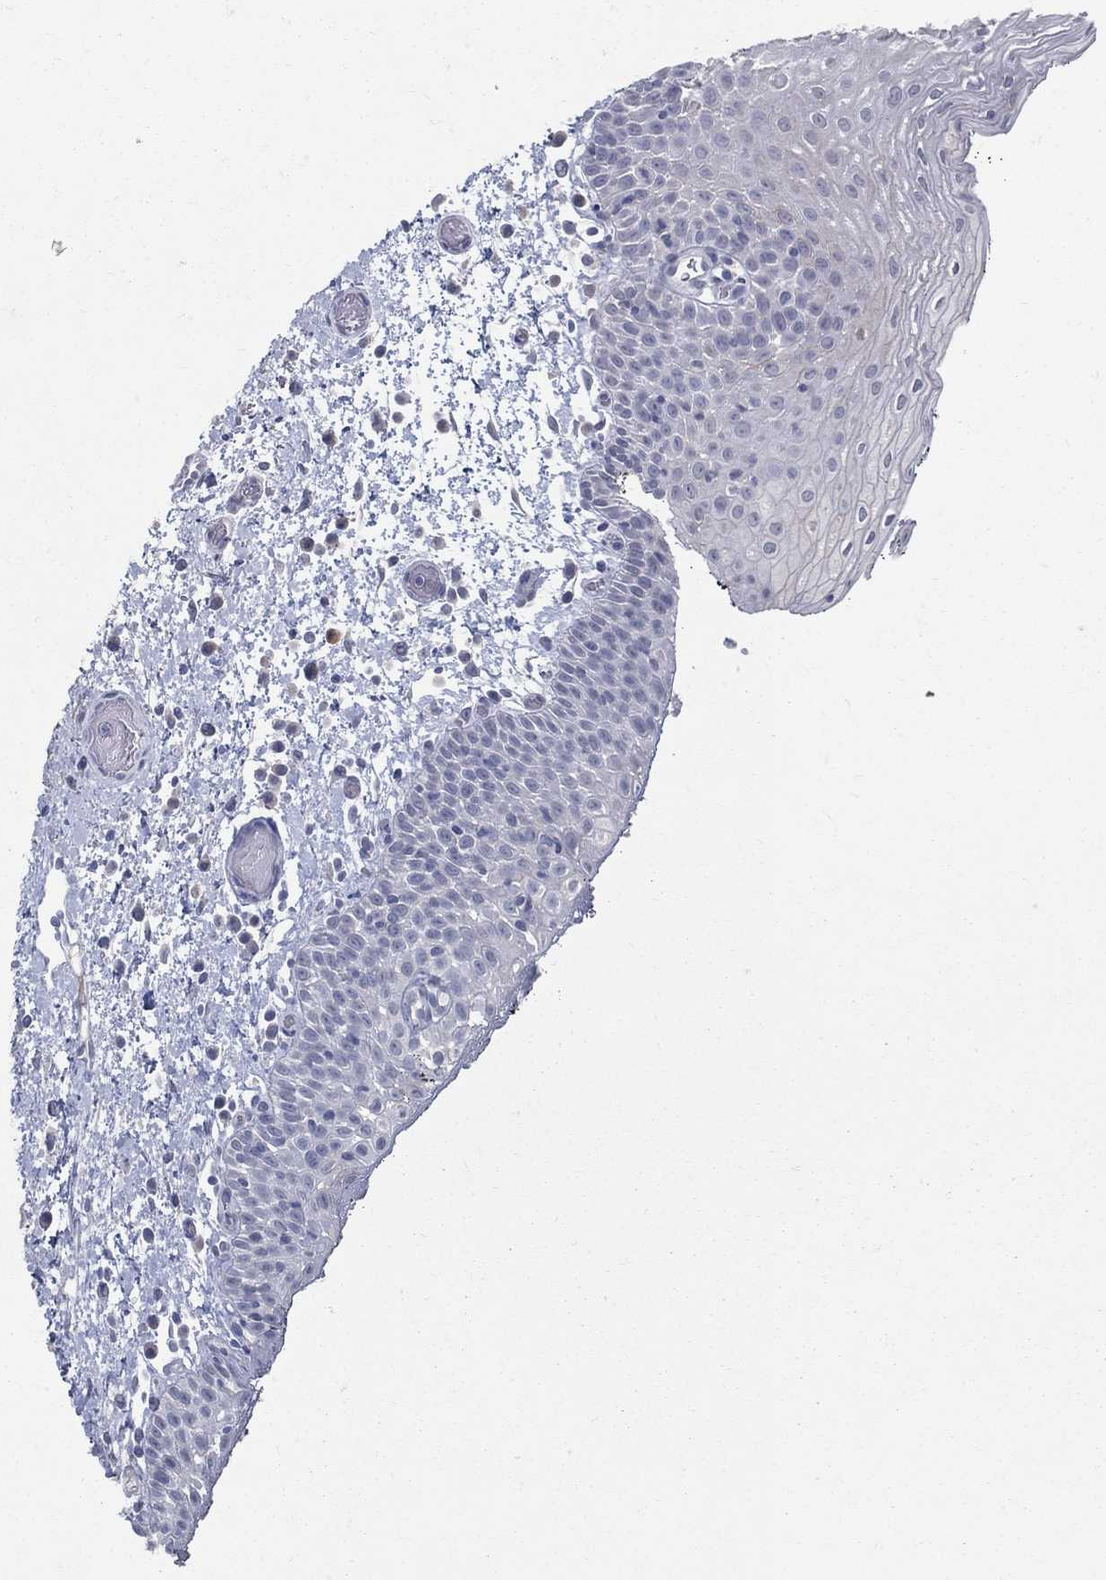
{"staining": {"intensity": "negative", "quantity": "none", "location": "none"}, "tissue": "oral mucosa", "cell_type": "Squamous epithelial cells", "image_type": "normal", "snomed": [{"axis": "morphology", "description": "Normal tissue, NOS"}, {"axis": "morphology", "description": "Squamous cell carcinoma, NOS"}, {"axis": "topography", "description": "Oral tissue"}, {"axis": "topography", "description": "Tounge, NOS"}, {"axis": "topography", "description": "Head-Neck"}], "caption": "Human oral mucosa stained for a protein using IHC exhibits no positivity in squamous epithelial cells.", "gene": "ACE2", "patient": {"sex": "female", "age": 80}}